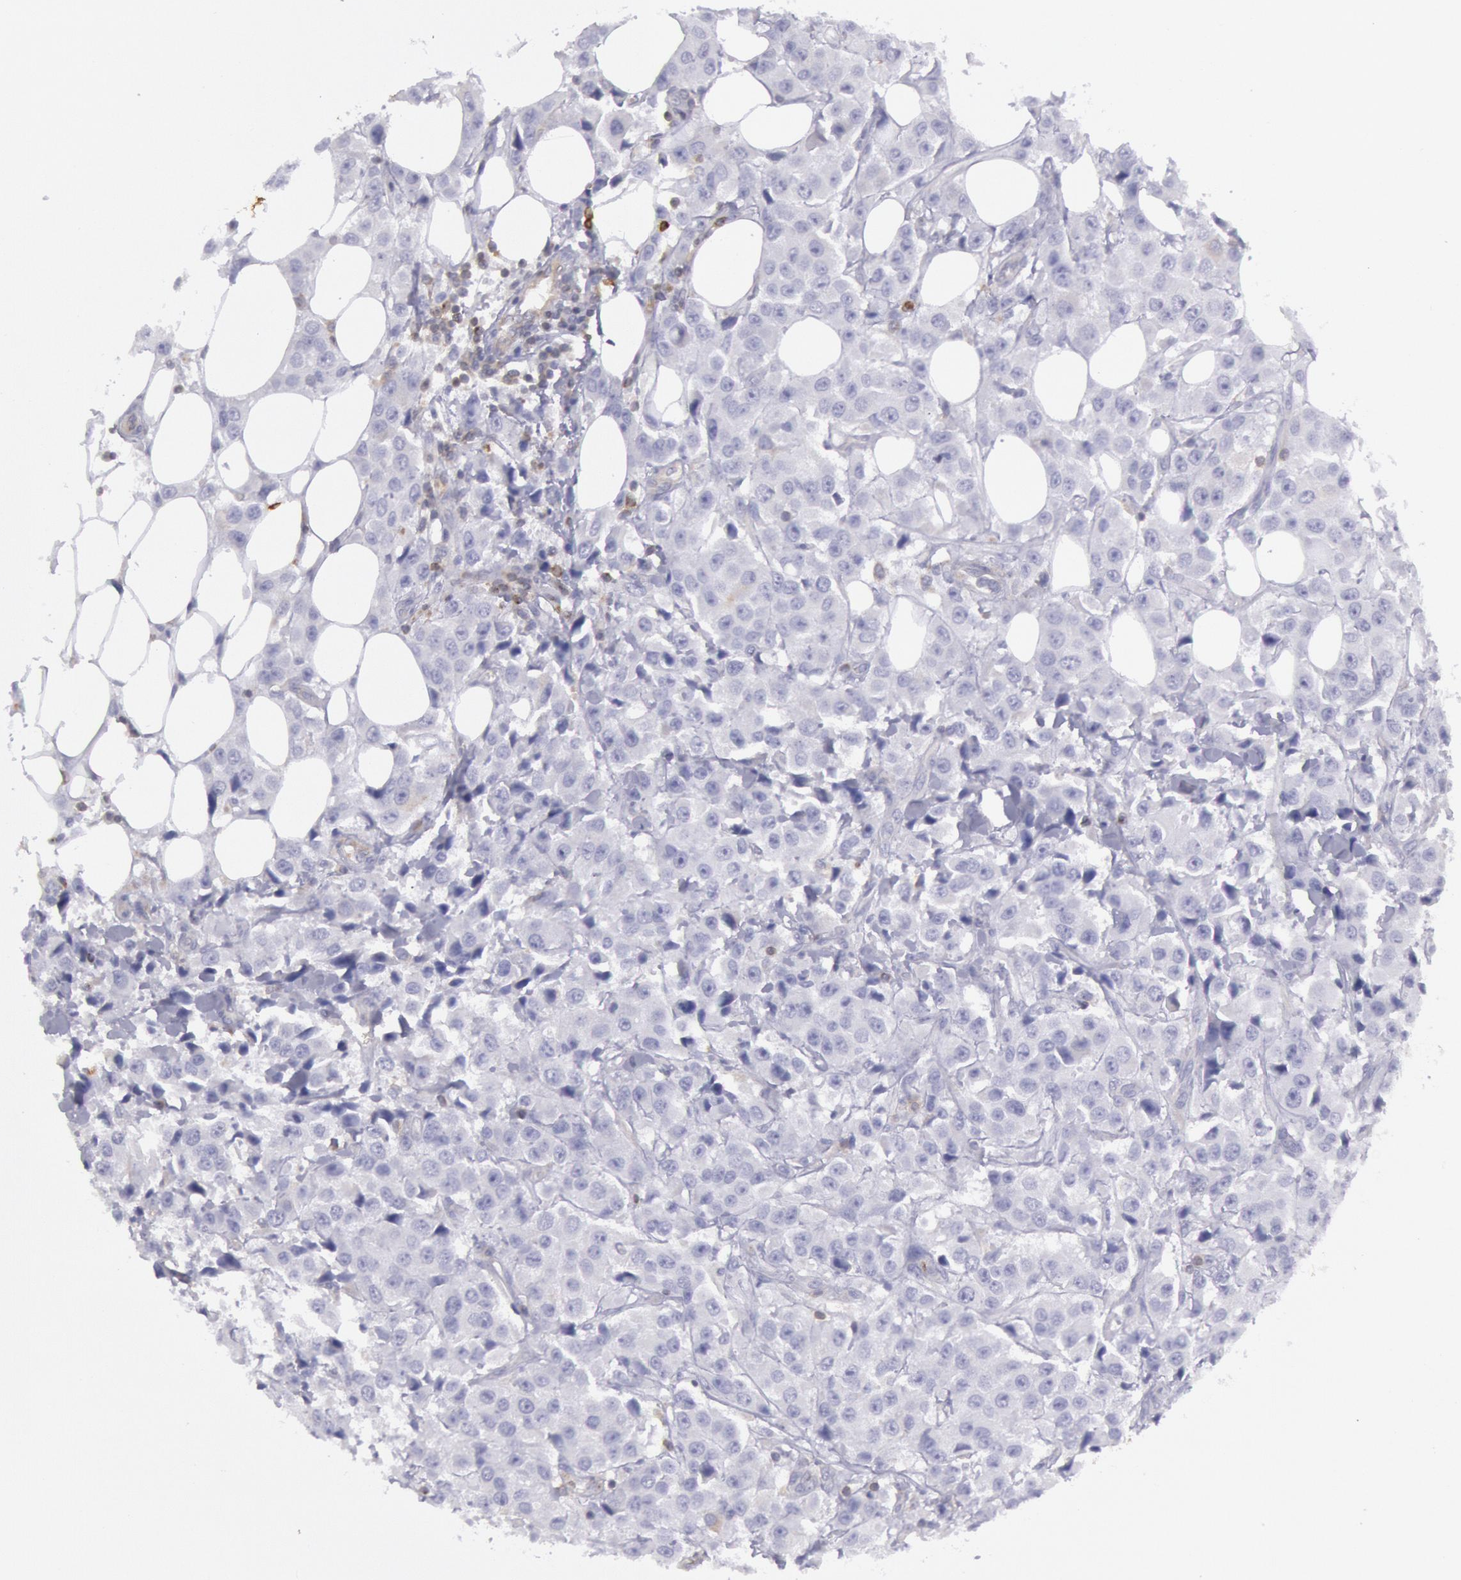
{"staining": {"intensity": "negative", "quantity": "none", "location": "none"}, "tissue": "breast cancer", "cell_type": "Tumor cells", "image_type": "cancer", "snomed": [{"axis": "morphology", "description": "Duct carcinoma"}, {"axis": "topography", "description": "Breast"}], "caption": "Immunohistochemistry of breast cancer (intraductal carcinoma) shows no expression in tumor cells. The staining is performed using DAB (3,3'-diaminobenzidine) brown chromogen with nuclei counter-stained in using hematoxylin.", "gene": "RAB27A", "patient": {"sex": "female", "age": 58}}